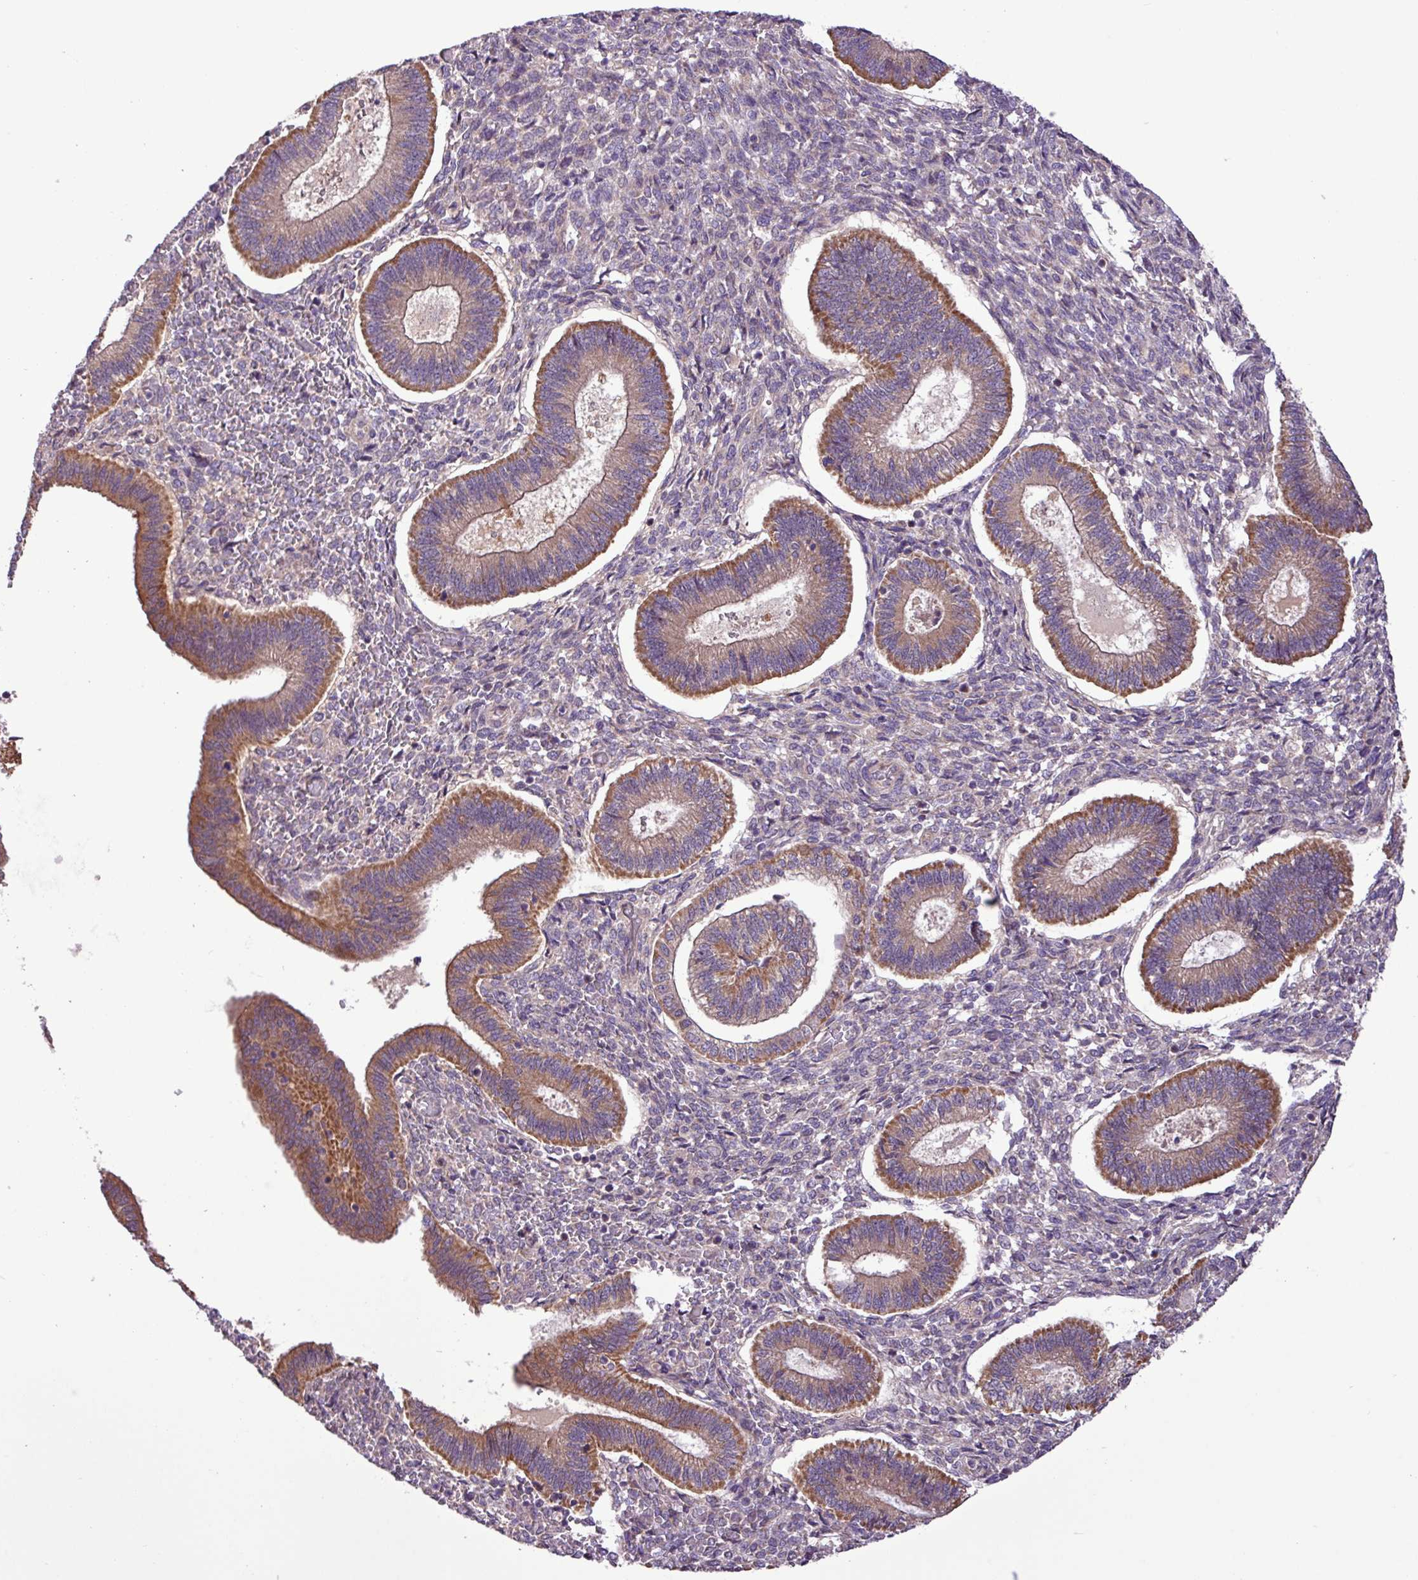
{"staining": {"intensity": "negative", "quantity": "none", "location": "none"}, "tissue": "endometrium", "cell_type": "Cells in endometrial stroma", "image_type": "normal", "snomed": [{"axis": "morphology", "description": "Normal tissue, NOS"}, {"axis": "topography", "description": "Endometrium"}], "caption": "IHC histopathology image of benign human endometrium stained for a protein (brown), which exhibits no positivity in cells in endometrial stroma. (Stains: DAB IHC with hematoxylin counter stain, Microscopy: brightfield microscopy at high magnification).", "gene": "TIMM10B", "patient": {"sex": "female", "age": 25}}